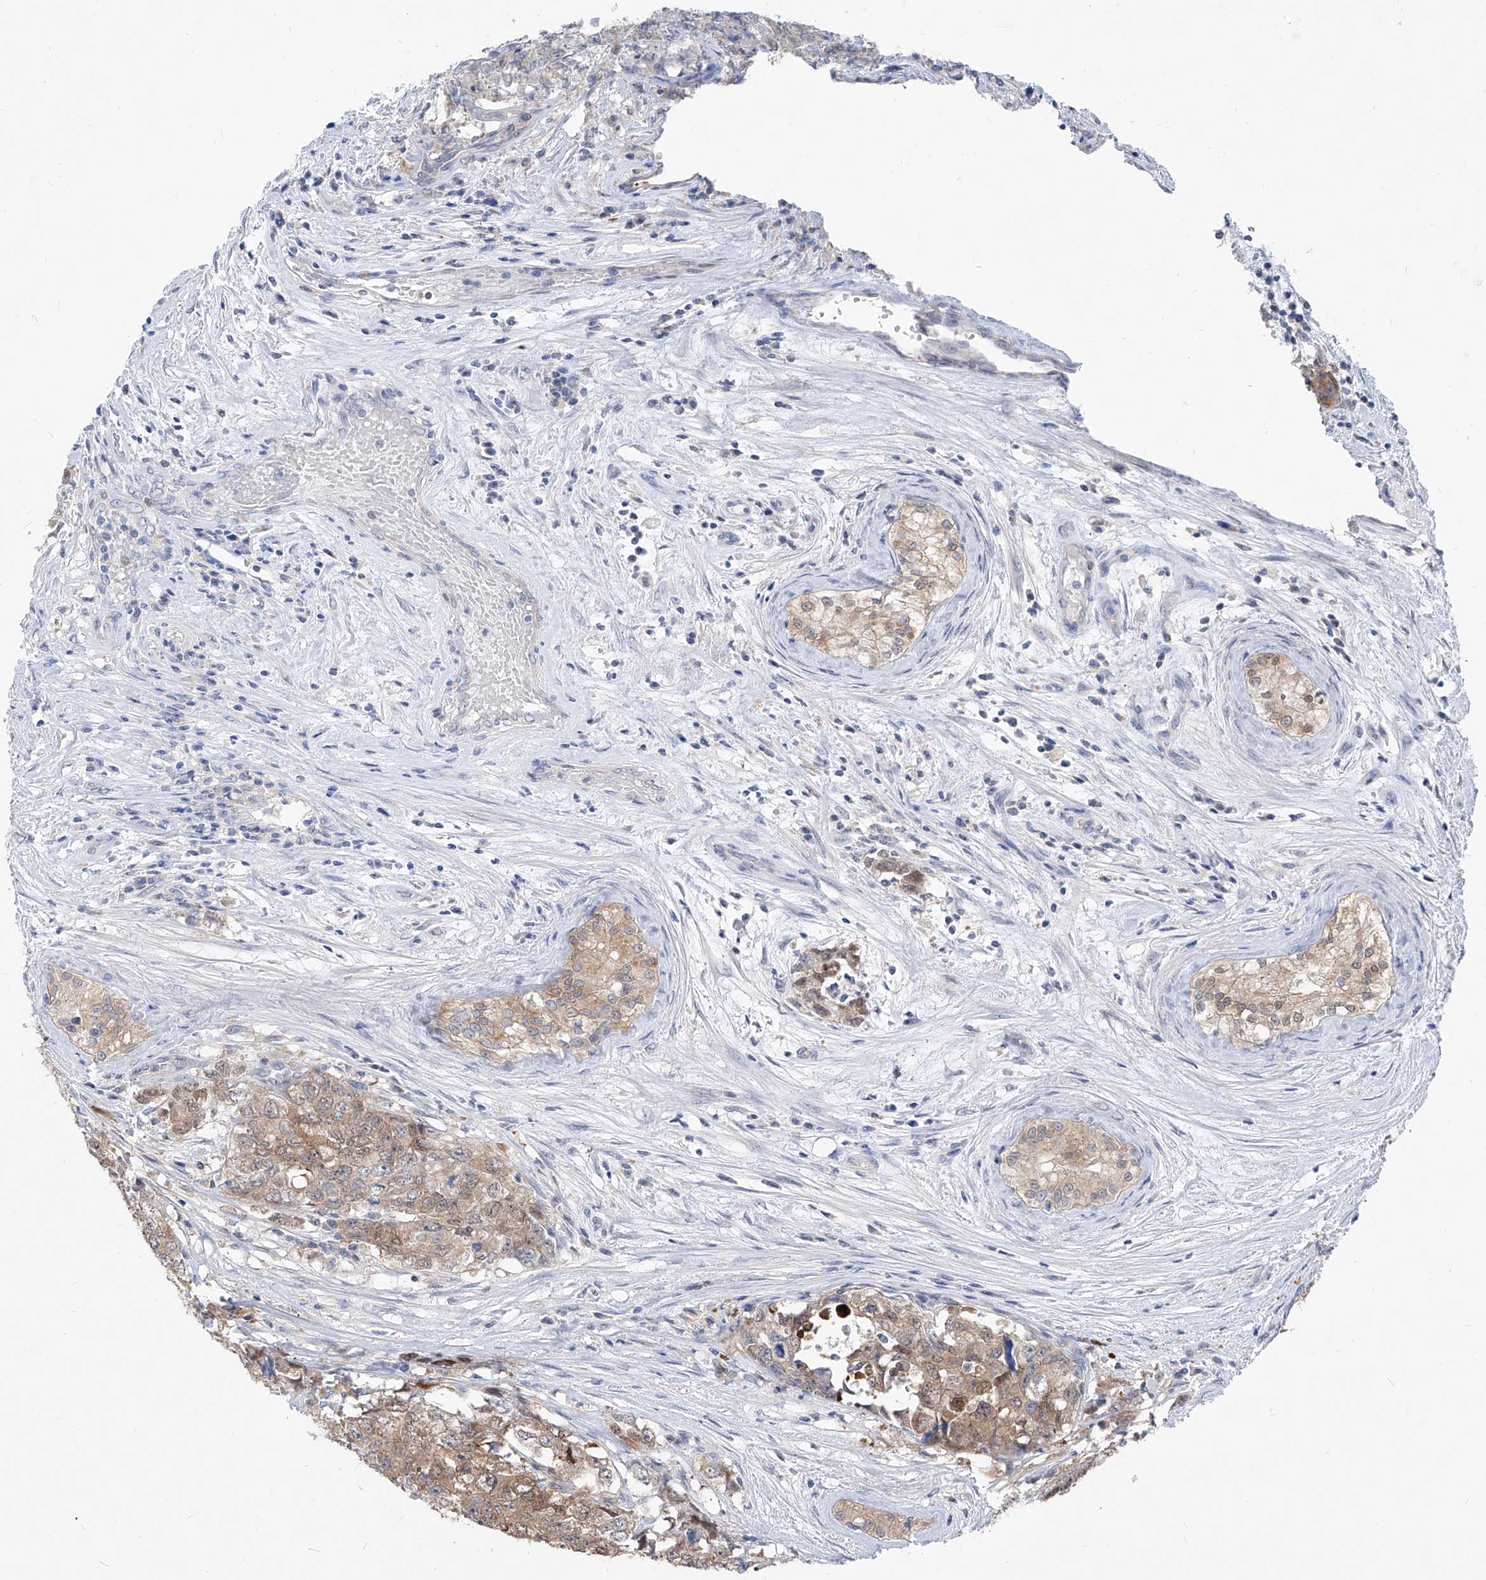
{"staining": {"intensity": "moderate", "quantity": "<25%", "location": "cytoplasmic/membranous"}, "tissue": "testis cancer", "cell_type": "Tumor cells", "image_type": "cancer", "snomed": [{"axis": "morphology", "description": "Carcinoma, Embryonal, NOS"}, {"axis": "topography", "description": "Testis"}], "caption": "Human testis cancer stained for a protein (brown) exhibits moderate cytoplasmic/membranous positive positivity in approximately <25% of tumor cells.", "gene": "UFL1", "patient": {"sex": "male", "age": 28}}